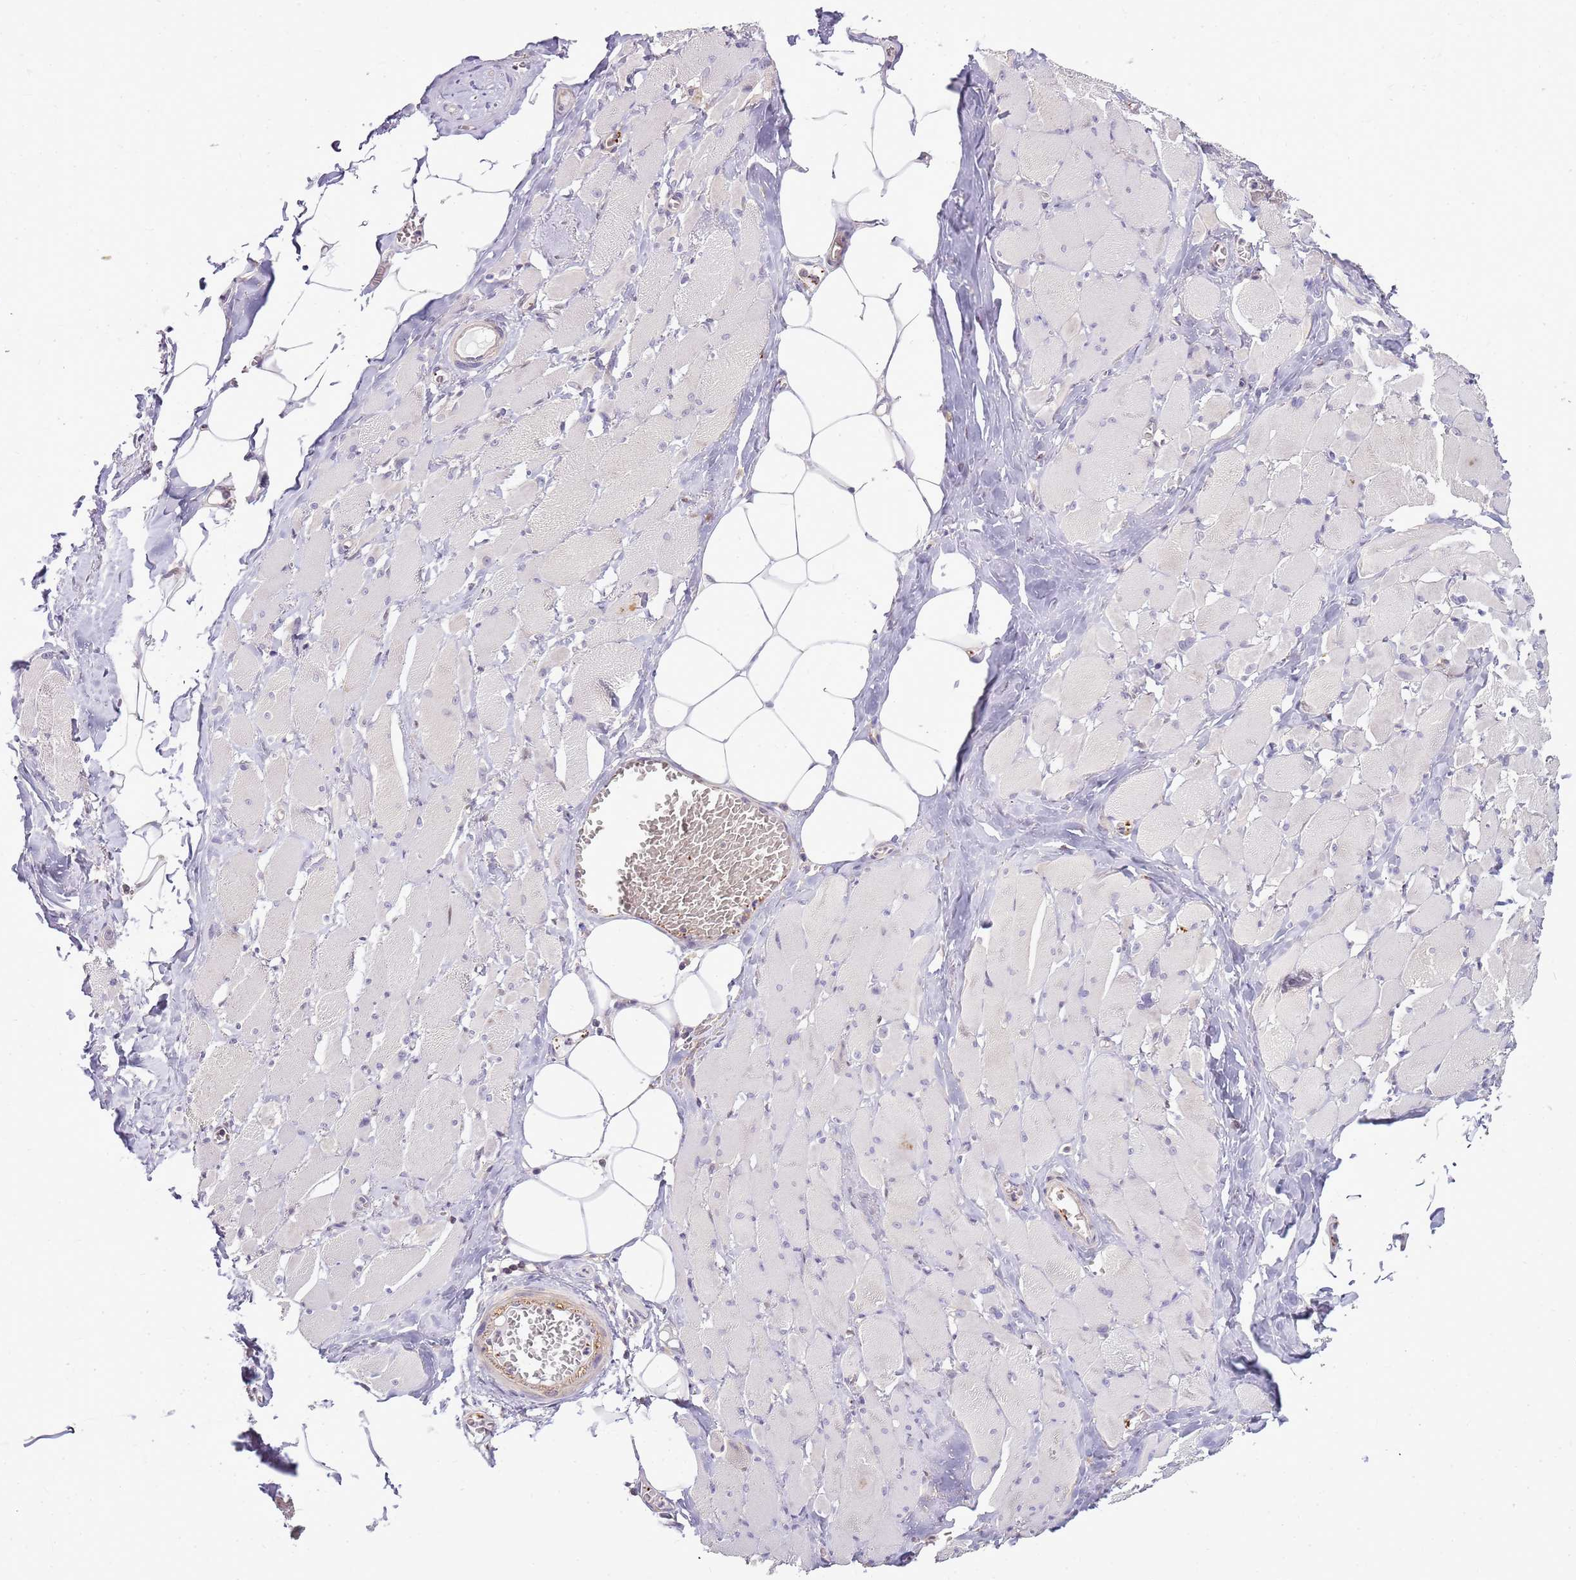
{"staining": {"intensity": "negative", "quantity": "none", "location": "none"}, "tissue": "skeletal muscle", "cell_type": "Myocytes", "image_type": "normal", "snomed": [{"axis": "morphology", "description": "Normal tissue, NOS"}, {"axis": "morphology", "description": "Basal cell carcinoma"}, {"axis": "topography", "description": "Skeletal muscle"}], "caption": "Skeletal muscle stained for a protein using immunohistochemistry (IHC) shows no positivity myocytes.", "gene": "CAPN7", "patient": {"sex": "female", "age": 64}}